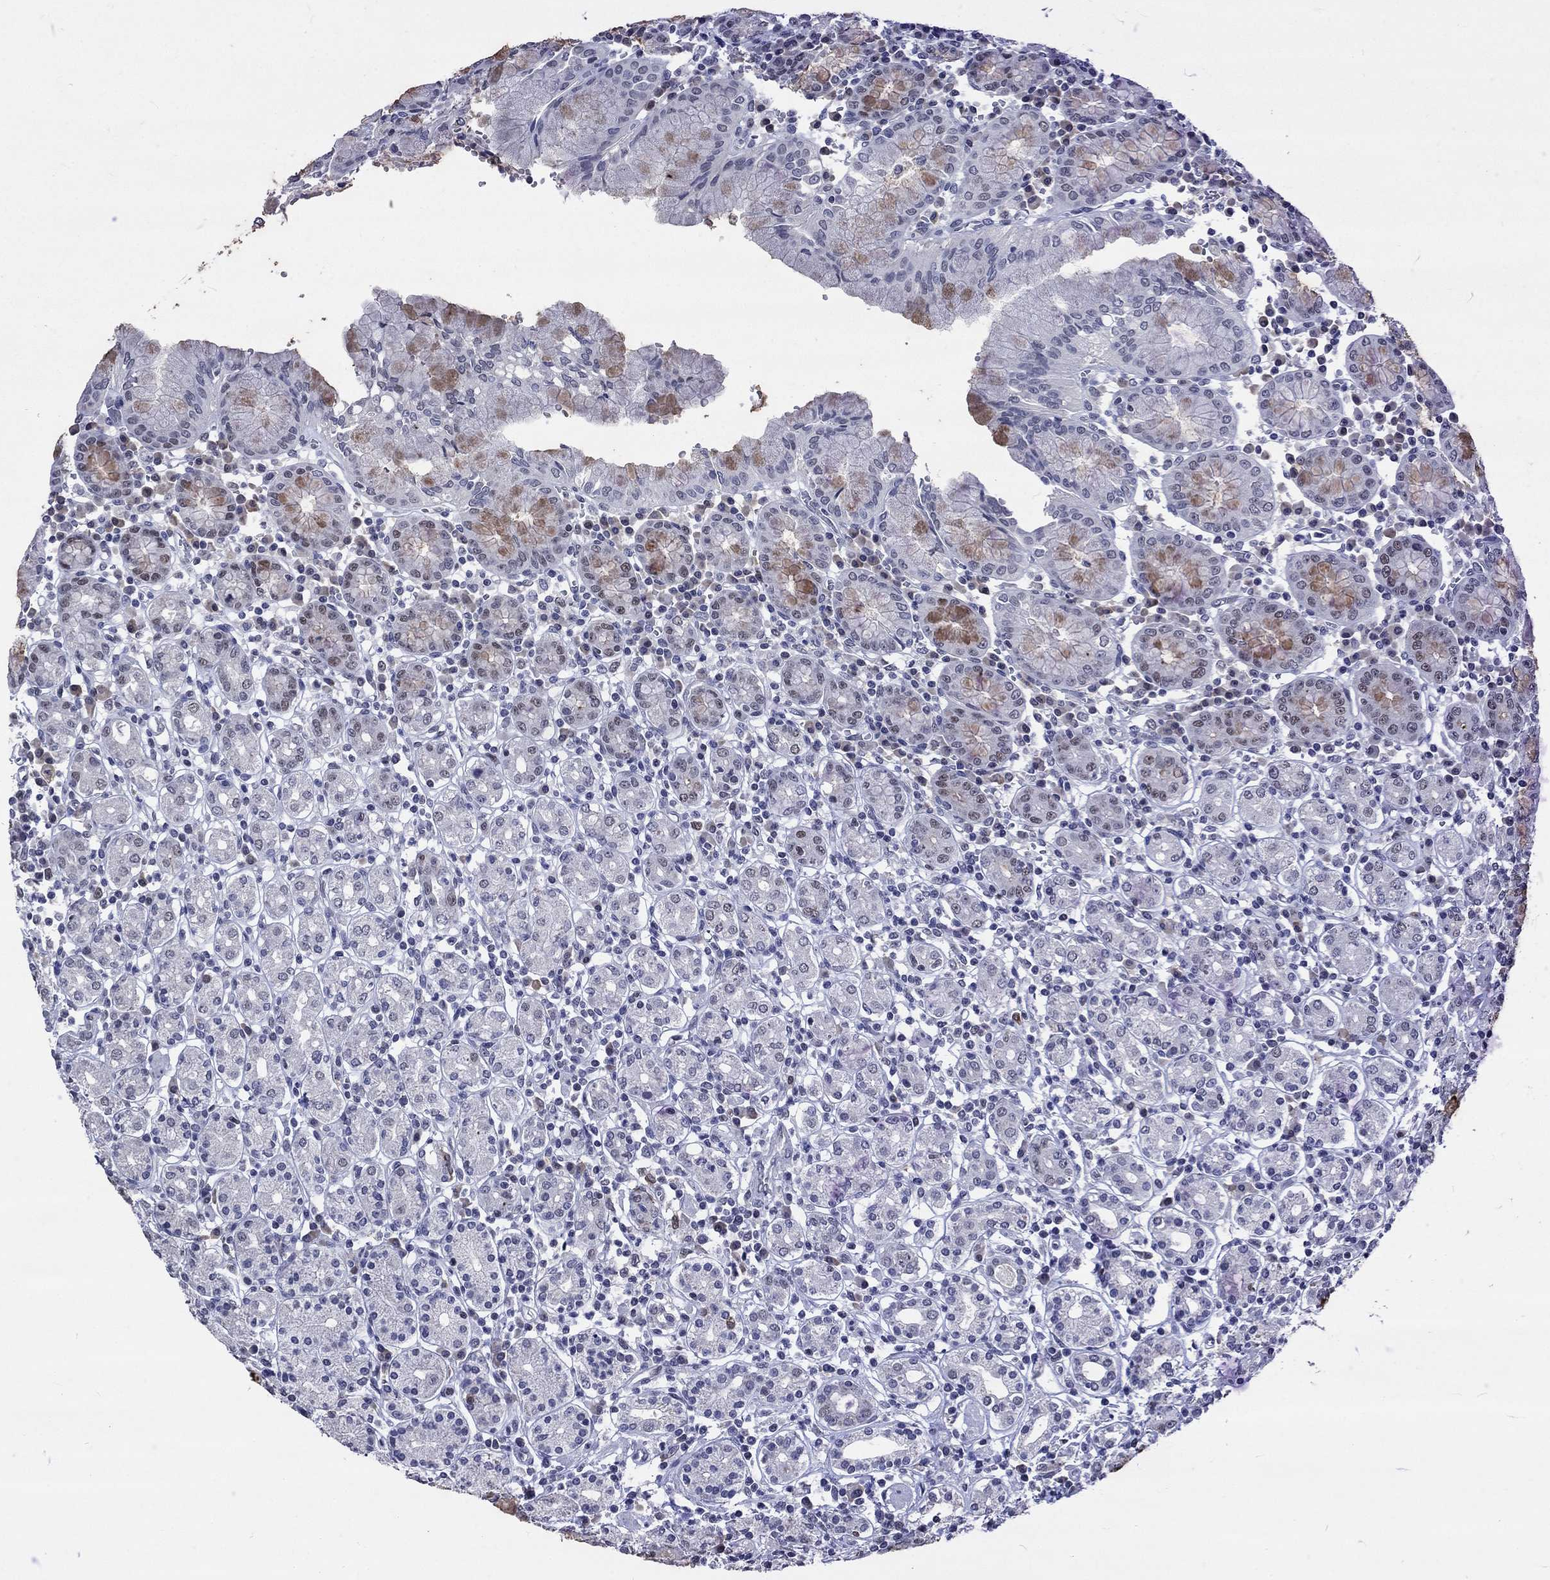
{"staining": {"intensity": "weak", "quantity": "<25%", "location": "cytoplasmic/membranous"}, "tissue": "stomach", "cell_type": "Glandular cells", "image_type": "normal", "snomed": [{"axis": "morphology", "description": "Normal tissue, NOS"}, {"axis": "topography", "description": "Stomach, upper"}, {"axis": "topography", "description": "Stomach"}], "caption": "High power microscopy photomicrograph of an IHC micrograph of benign stomach, revealing no significant expression in glandular cells. The staining is performed using DAB (3,3'-diaminobenzidine) brown chromogen with nuclei counter-stained in using hematoxylin.", "gene": "HCFC1", "patient": {"sex": "male", "age": 62}}